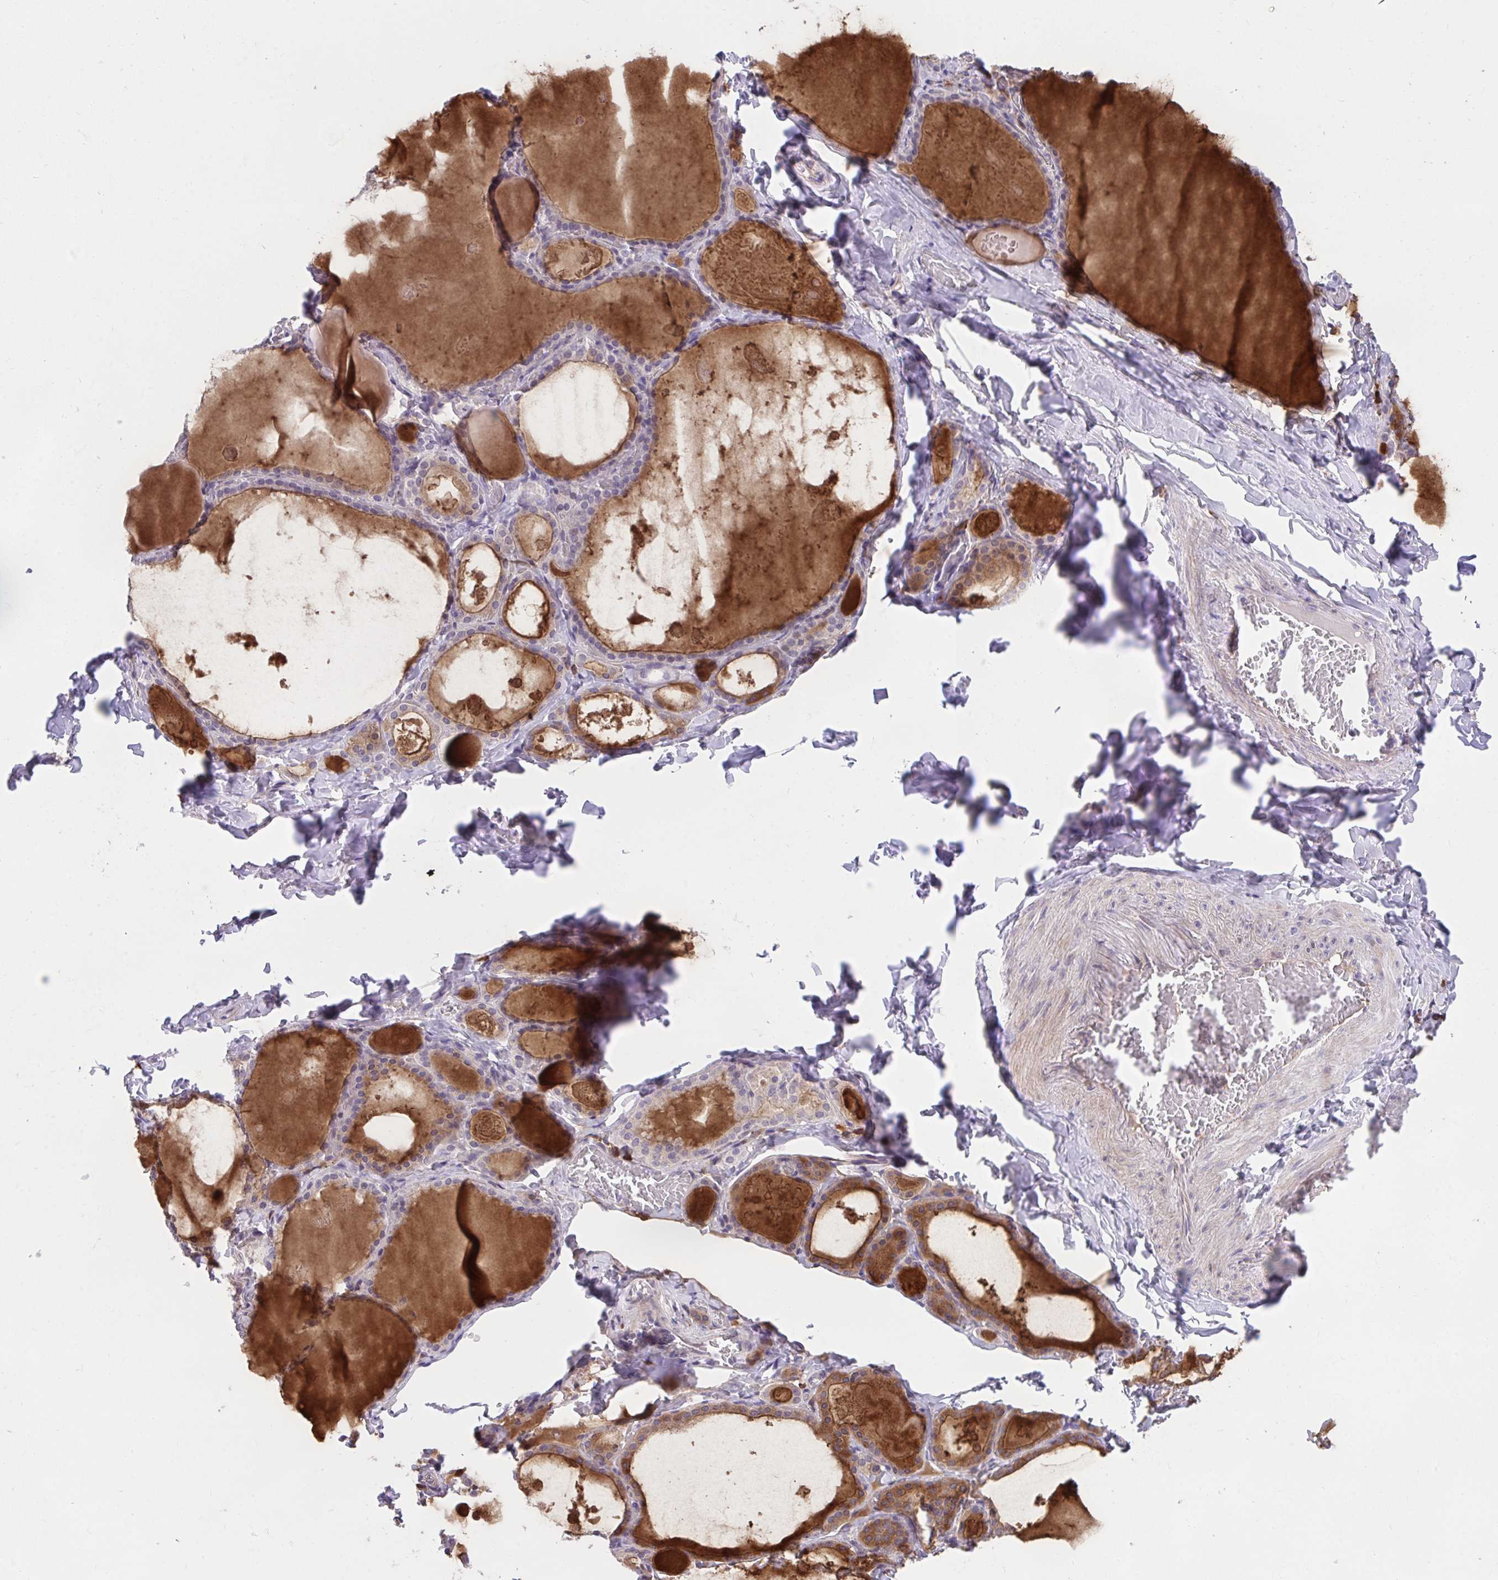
{"staining": {"intensity": "weak", "quantity": "25%-75%", "location": "cytoplasmic/membranous"}, "tissue": "thyroid gland", "cell_type": "Glandular cells", "image_type": "normal", "snomed": [{"axis": "morphology", "description": "Normal tissue, NOS"}, {"axis": "topography", "description": "Thyroid gland"}], "caption": "Immunohistochemical staining of unremarkable thyroid gland demonstrates weak cytoplasmic/membranous protein staining in about 25%-75% of glandular cells. (DAB (3,3'-diaminobenzidine) = brown stain, brightfield microscopy at high magnification).", "gene": "SLAMF7", "patient": {"sex": "male", "age": 56}}